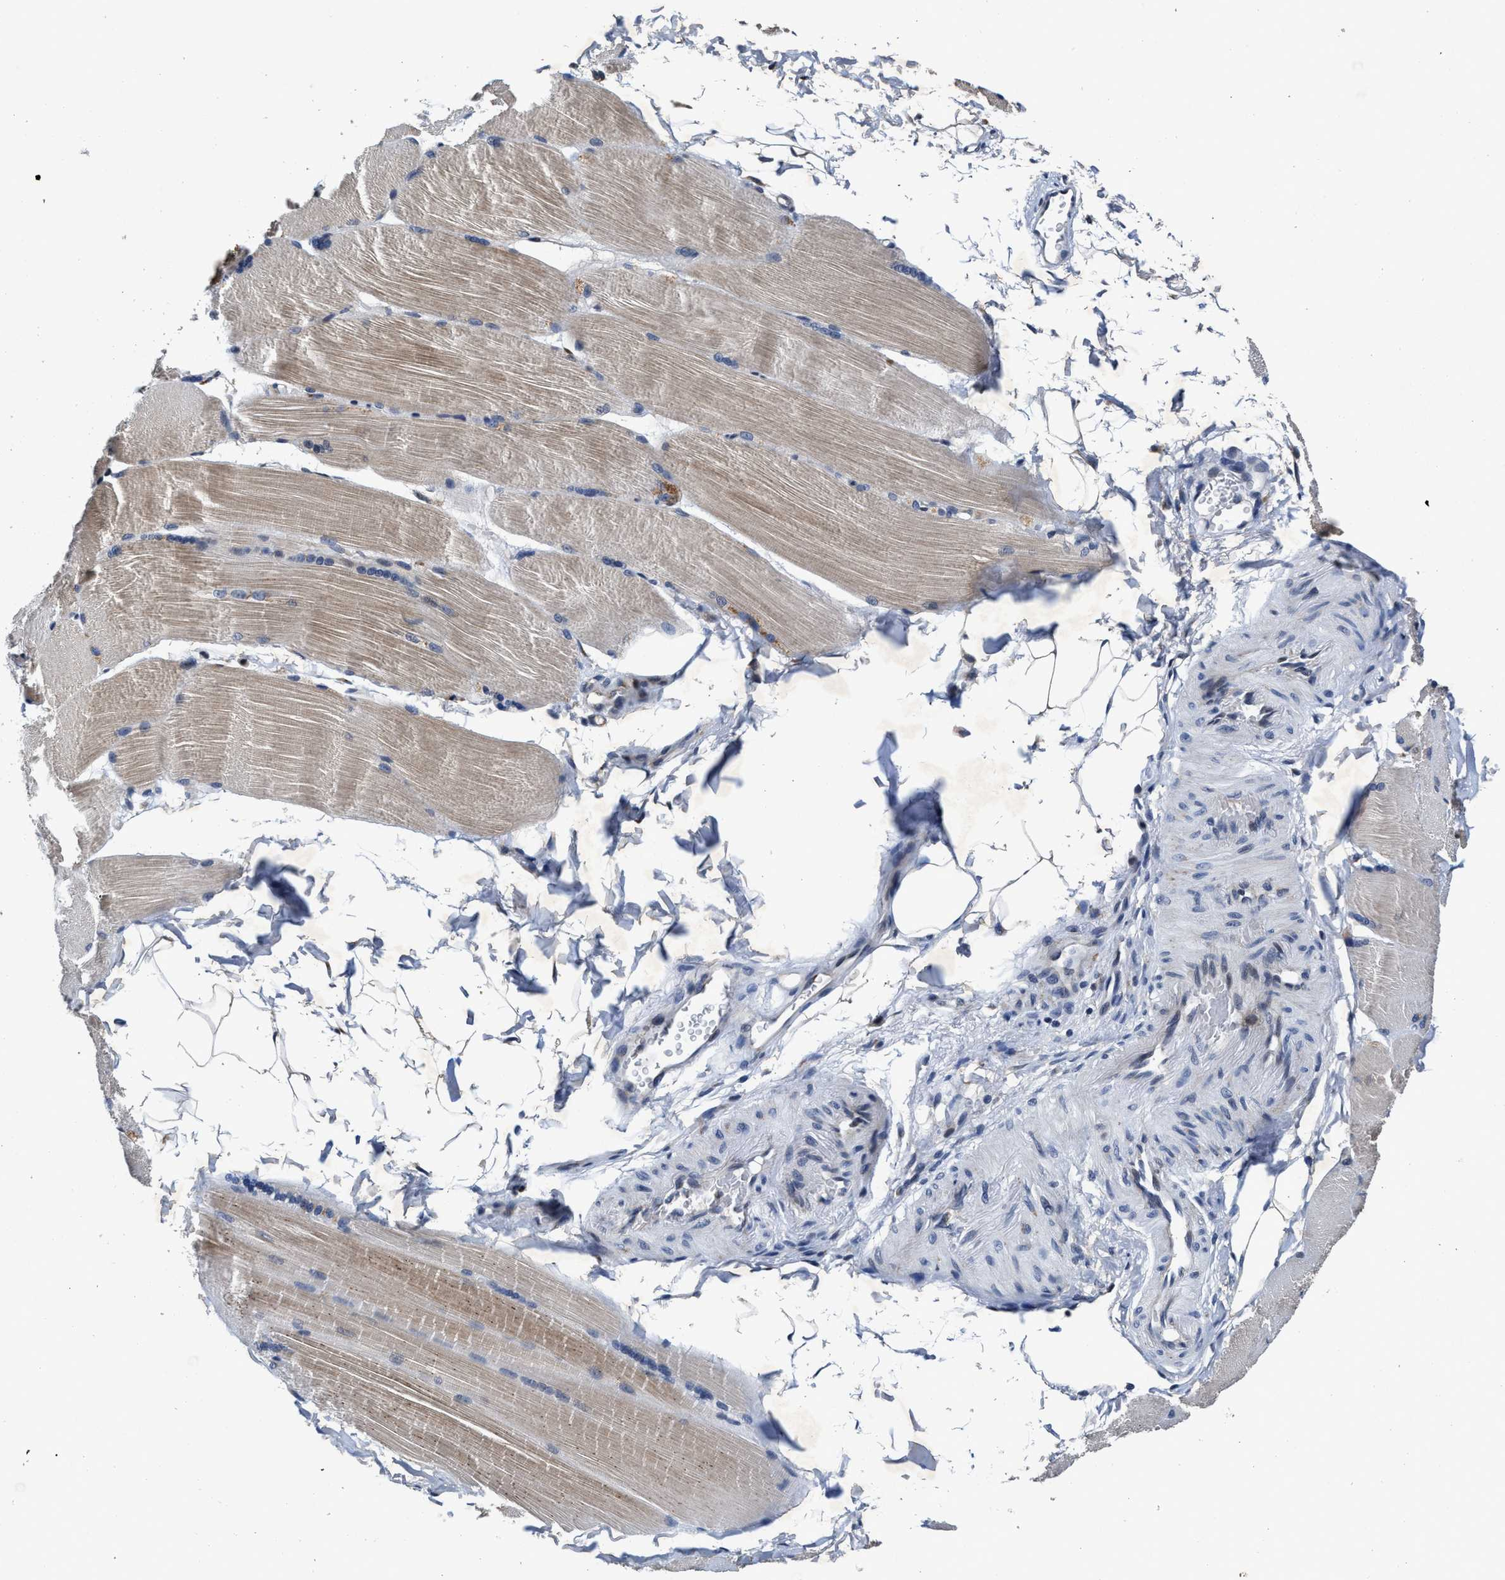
{"staining": {"intensity": "weak", "quantity": "25%-75%", "location": "cytoplasmic/membranous"}, "tissue": "skeletal muscle", "cell_type": "Myocytes", "image_type": "normal", "snomed": [{"axis": "morphology", "description": "Normal tissue, NOS"}, {"axis": "topography", "description": "Skin"}, {"axis": "topography", "description": "Skeletal muscle"}], "caption": "A brown stain shows weak cytoplasmic/membranous expression of a protein in myocytes of benign skeletal muscle.", "gene": "TMEM53", "patient": {"sex": "male", "age": 83}}